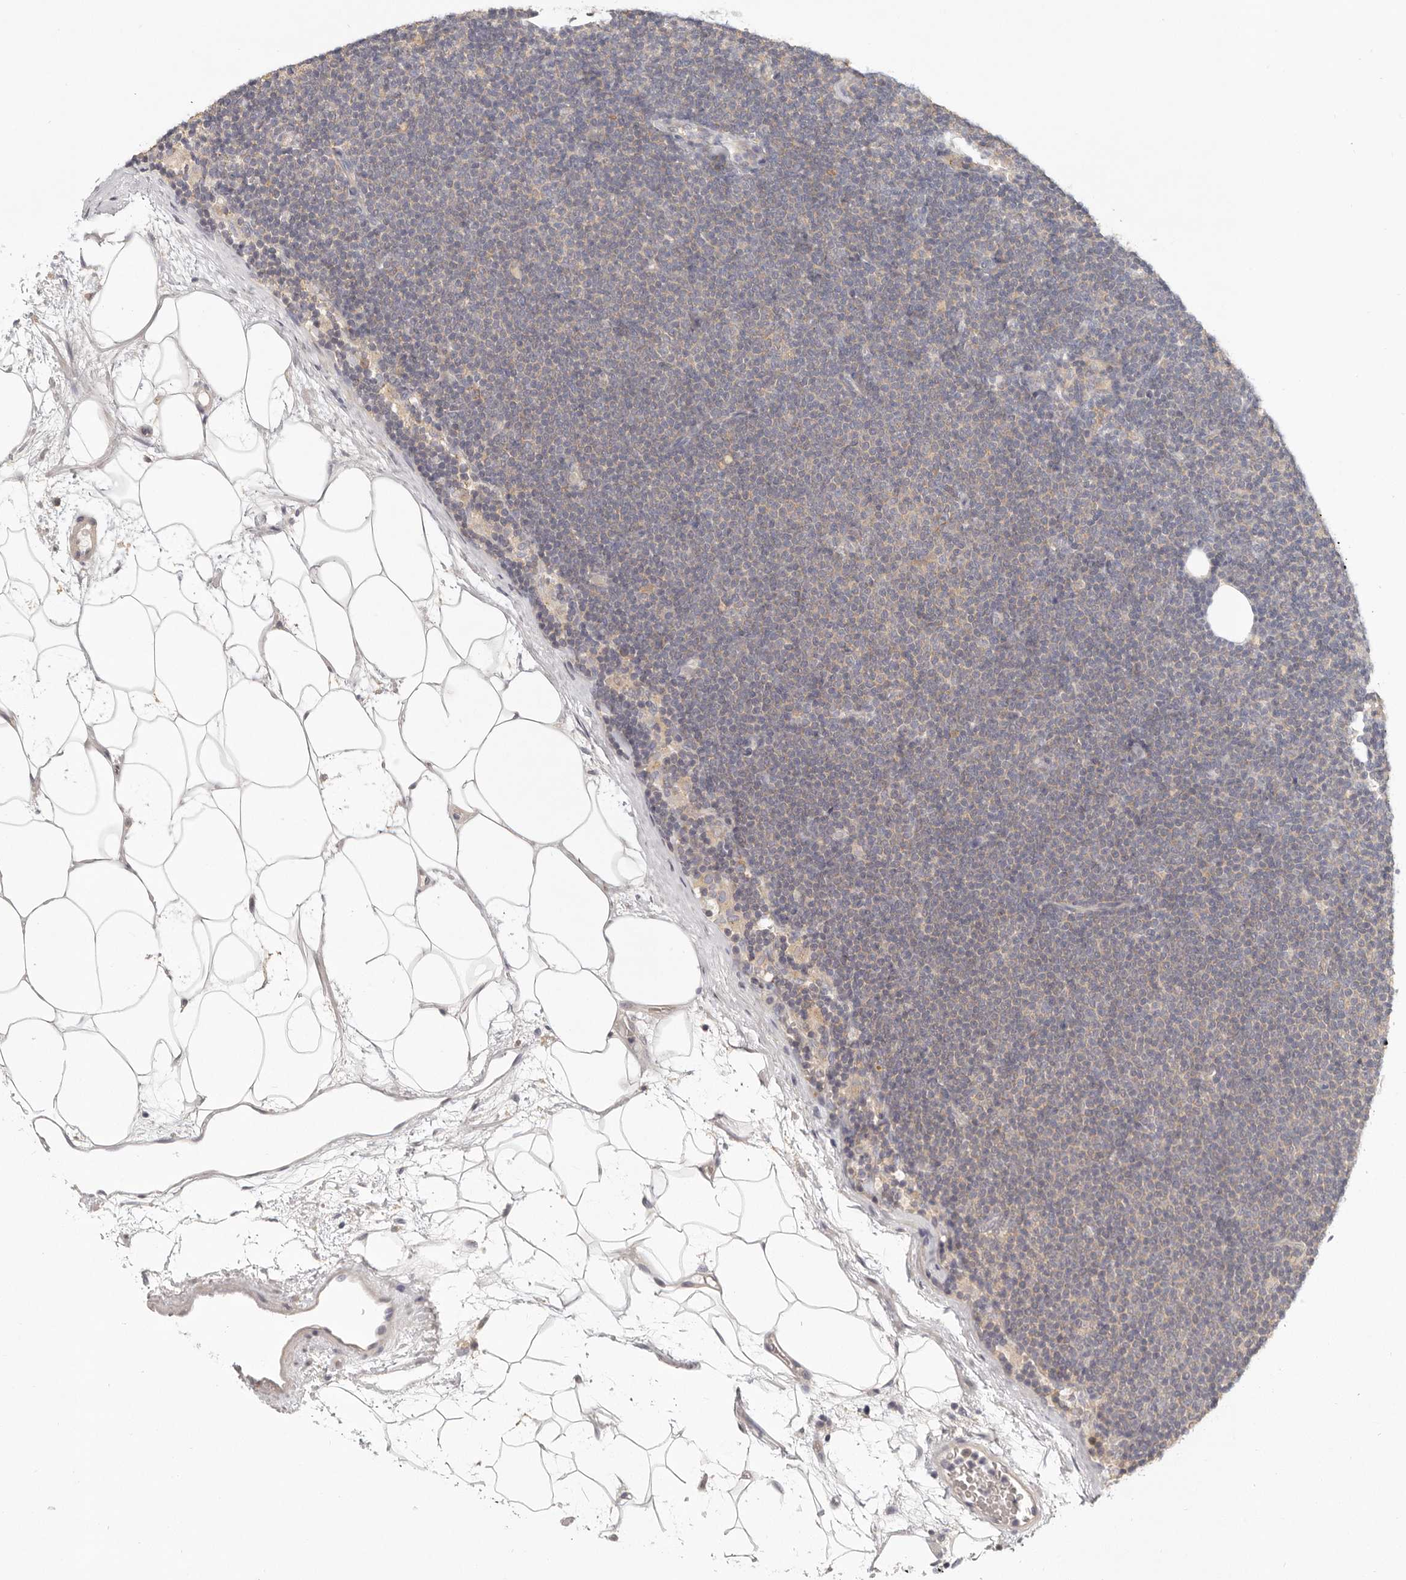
{"staining": {"intensity": "negative", "quantity": "none", "location": "none"}, "tissue": "lymphoma", "cell_type": "Tumor cells", "image_type": "cancer", "snomed": [{"axis": "morphology", "description": "Malignant lymphoma, non-Hodgkin's type, Low grade"}, {"axis": "topography", "description": "Lymph node"}], "caption": "Micrograph shows no protein positivity in tumor cells of lymphoma tissue.", "gene": "ANXA9", "patient": {"sex": "female", "age": 53}}